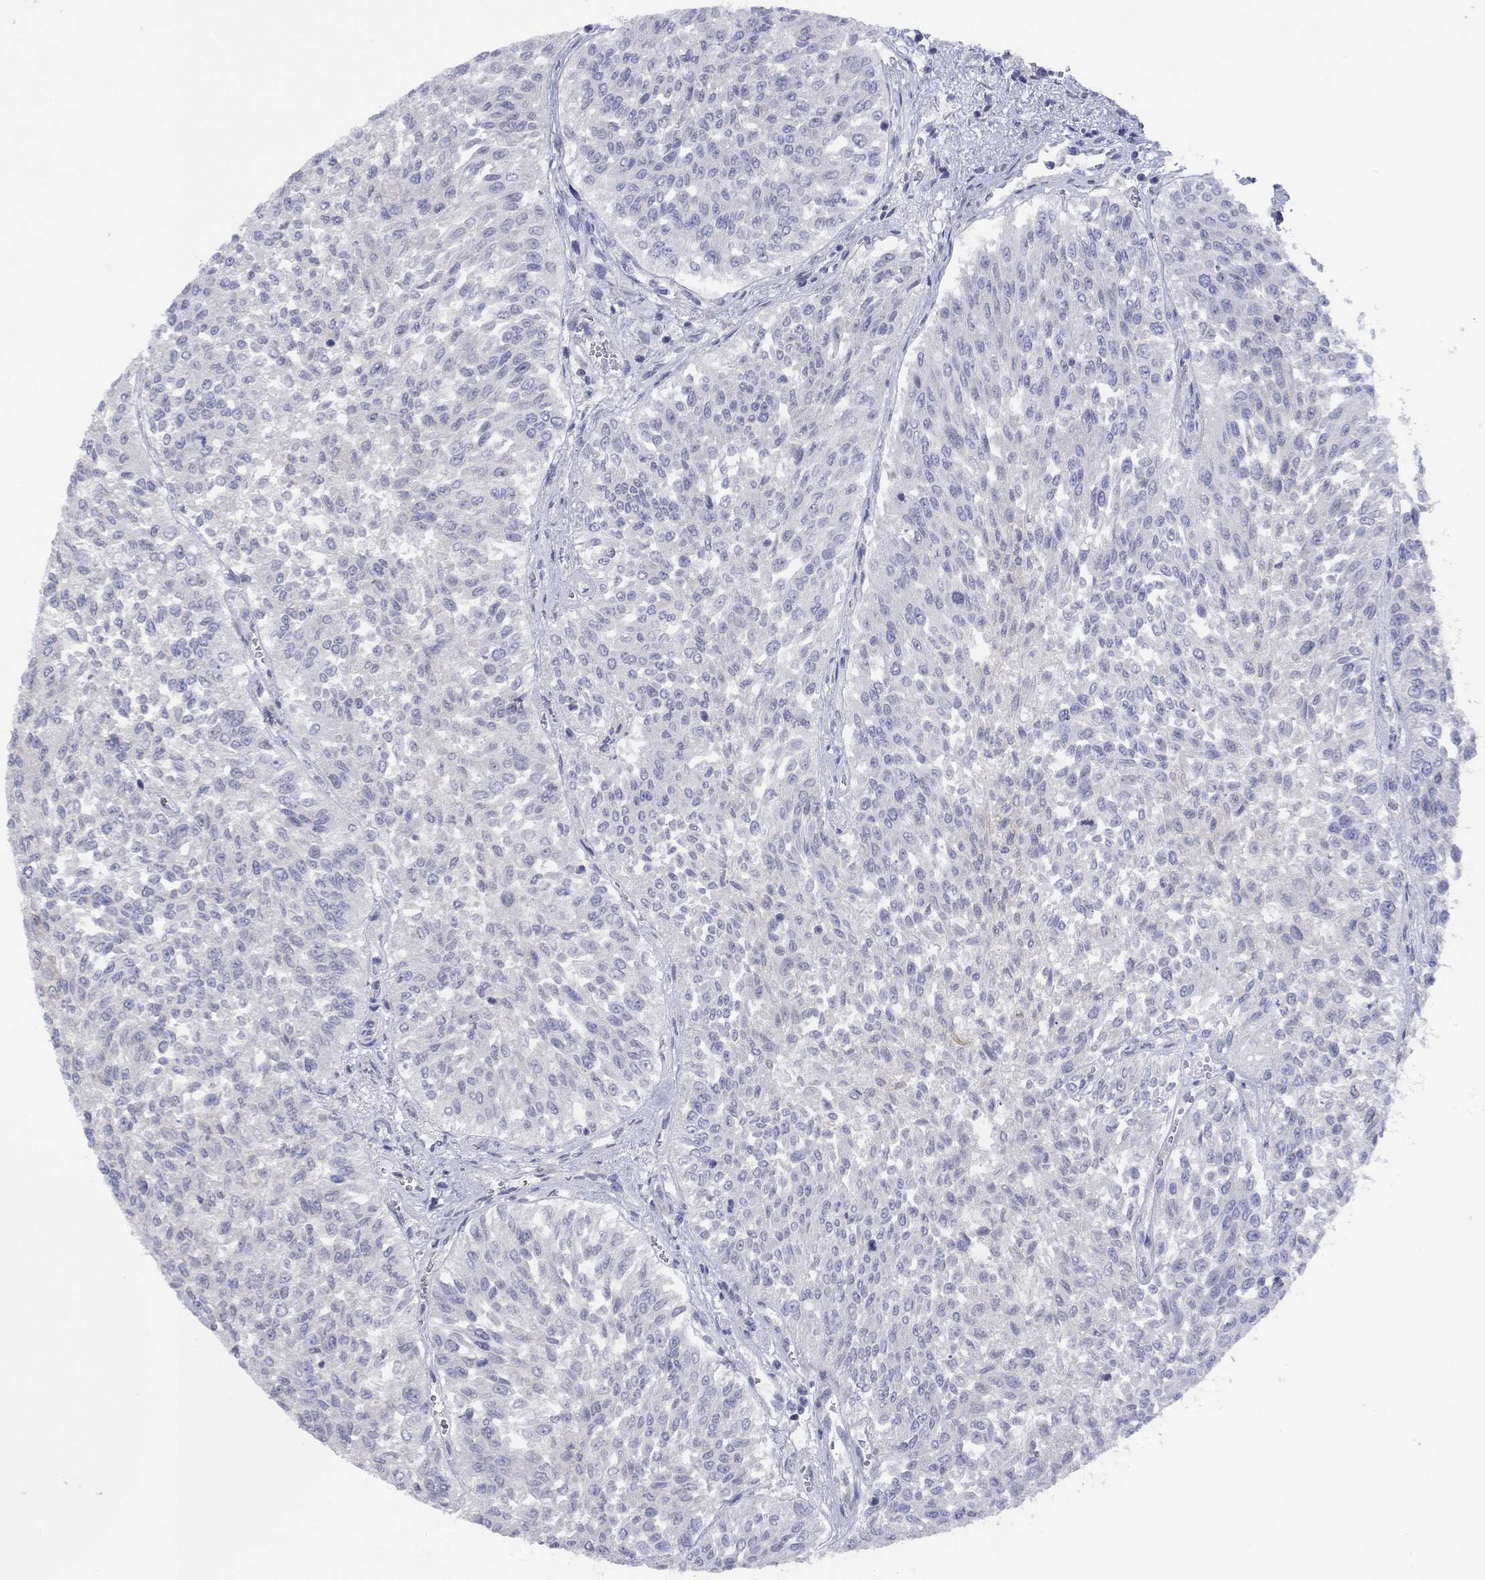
{"staining": {"intensity": "negative", "quantity": "none", "location": "none"}, "tissue": "urothelial cancer", "cell_type": "Tumor cells", "image_type": "cancer", "snomed": [{"axis": "morphology", "description": "Urothelial carcinoma, Low grade"}, {"axis": "topography", "description": "Urinary bladder"}], "caption": "Urothelial cancer was stained to show a protein in brown. There is no significant staining in tumor cells.", "gene": "CYP2B6", "patient": {"sex": "male", "age": 78}}